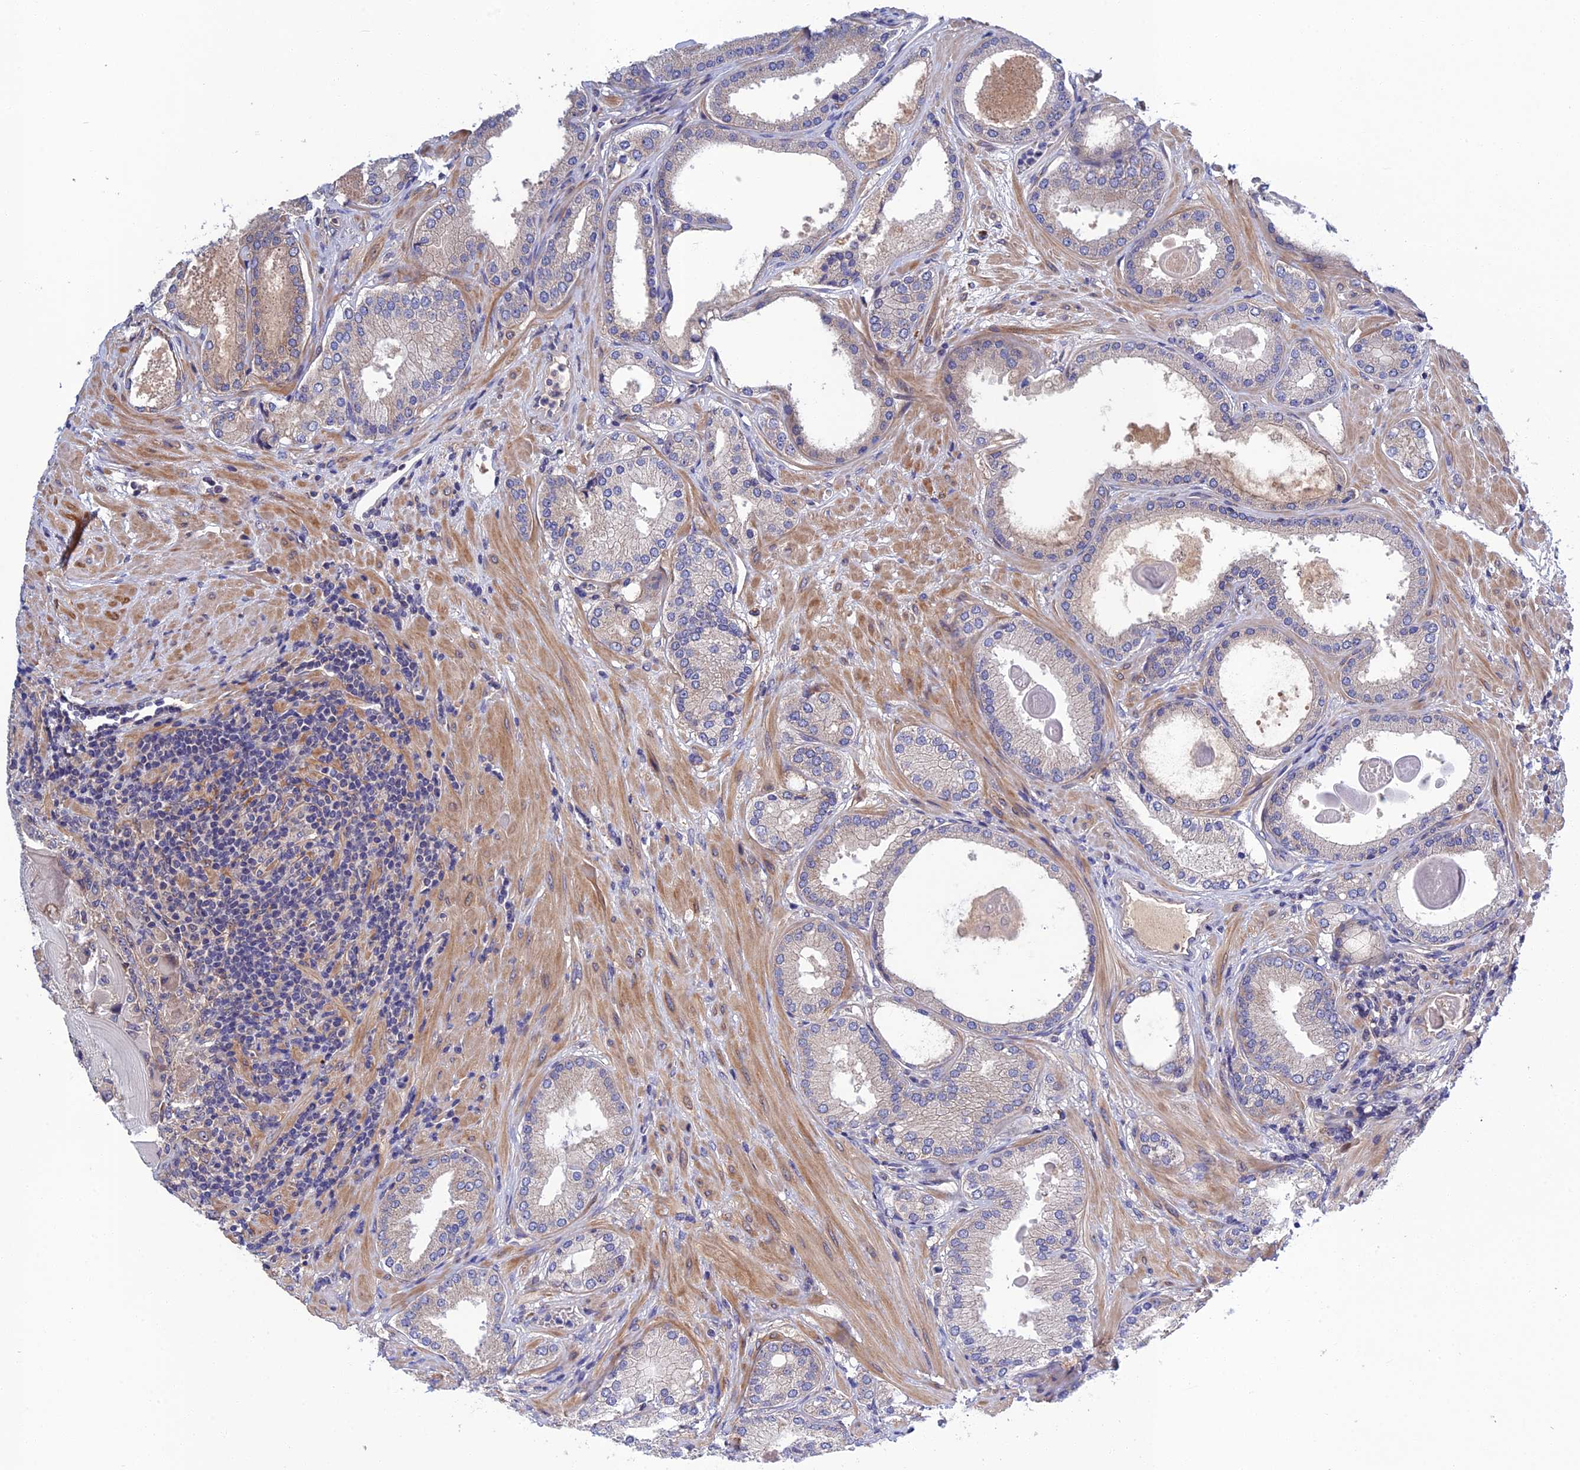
{"staining": {"intensity": "negative", "quantity": "none", "location": "none"}, "tissue": "prostate cancer", "cell_type": "Tumor cells", "image_type": "cancer", "snomed": [{"axis": "morphology", "description": "Adenocarcinoma, Low grade"}, {"axis": "topography", "description": "Prostate"}], "caption": "IHC micrograph of prostate adenocarcinoma (low-grade) stained for a protein (brown), which demonstrates no staining in tumor cells.", "gene": "CRACD", "patient": {"sex": "male", "age": 59}}